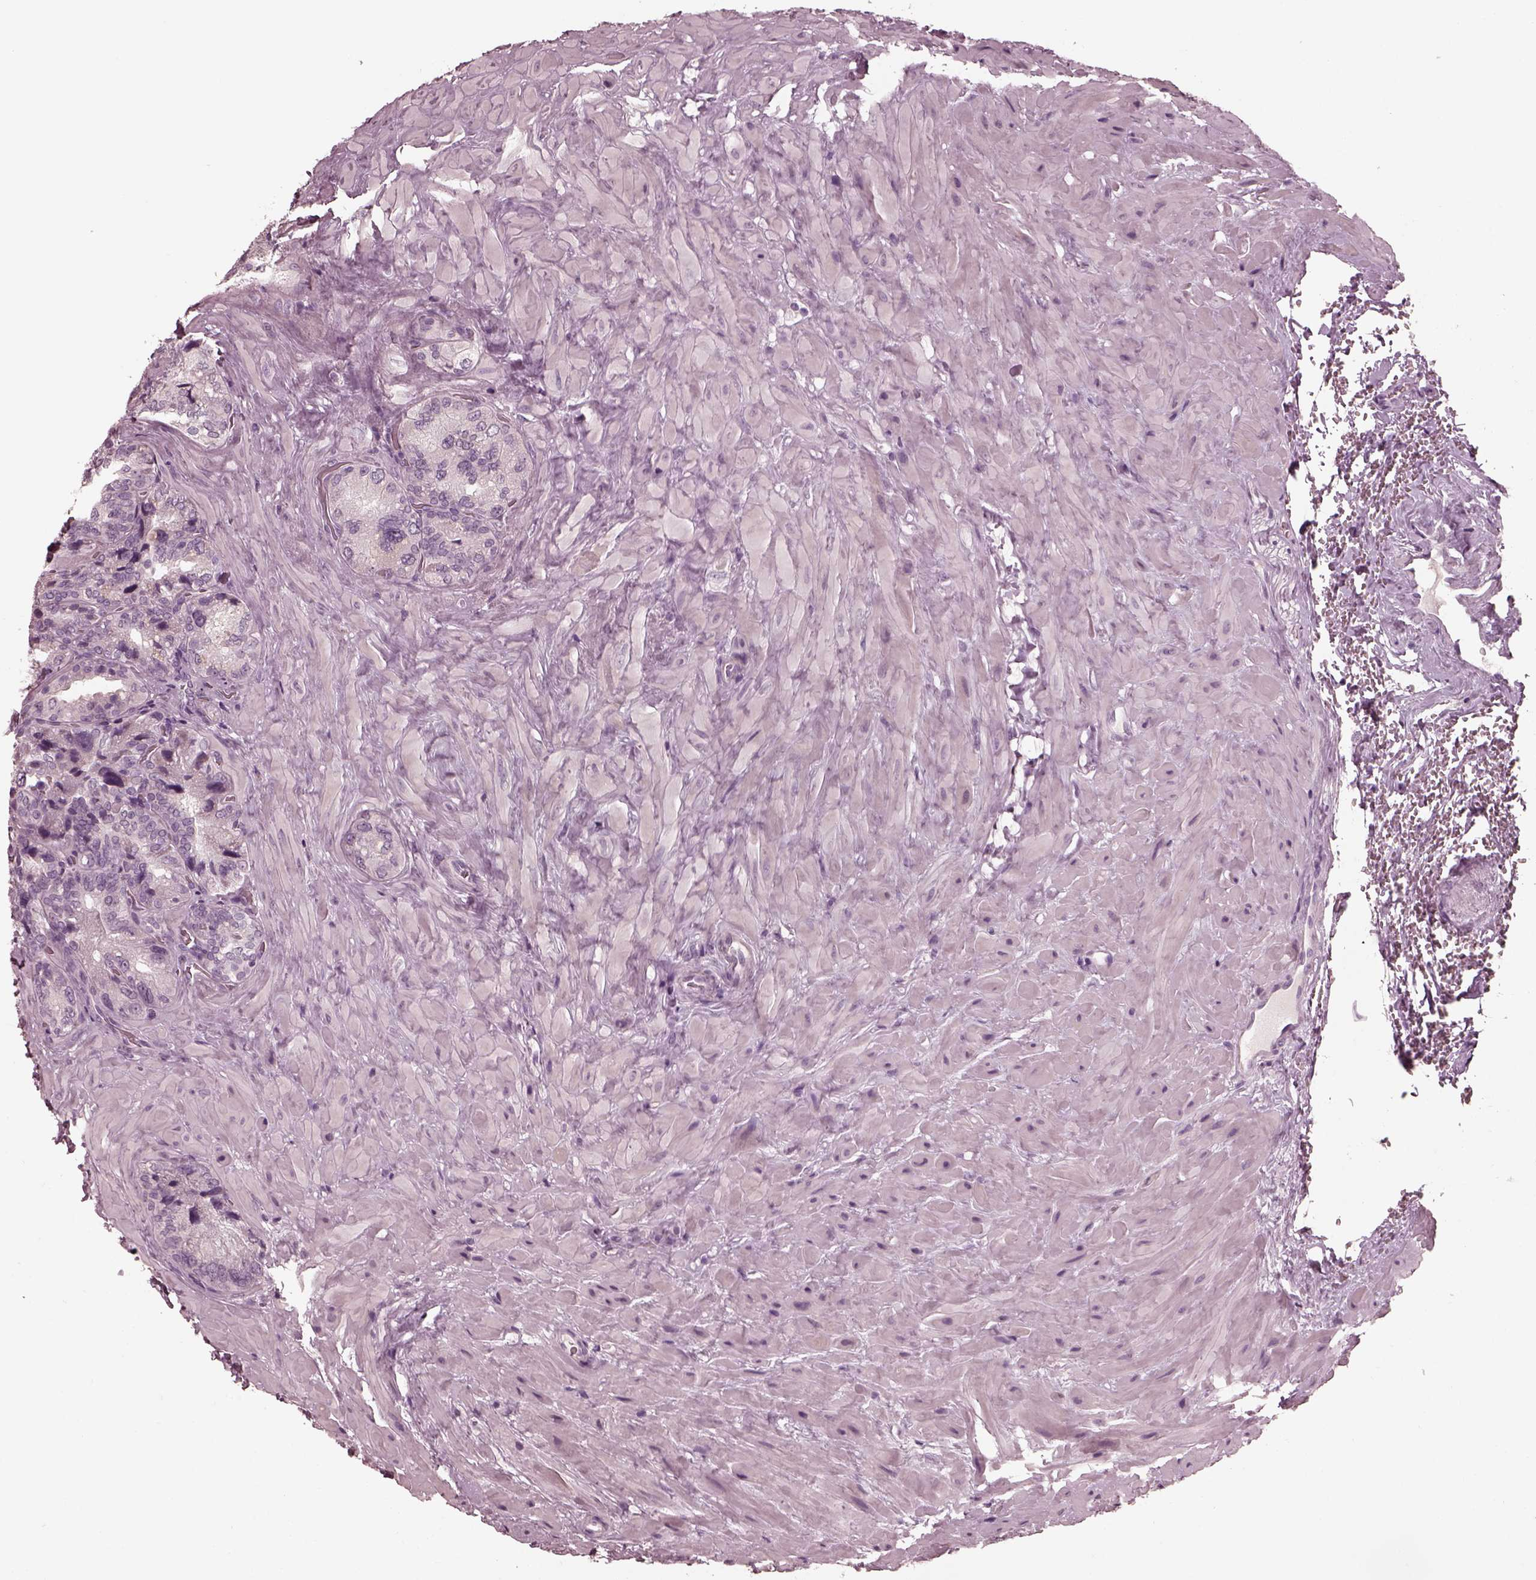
{"staining": {"intensity": "negative", "quantity": "none", "location": "none"}, "tissue": "seminal vesicle", "cell_type": "Glandular cells", "image_type": "normal", "snomed": [{"axis": "morphology", "description": "Normal tissue, NOS"}, {"axis": "topography", "description": "Seminal veicle"}], "caption": "Human seminal vesicle stained for a protein using immunohistochemistry (IHC) shows no staining in glandular cells.", "gene": "CGA", "patient": {"sex": "male", "age": 69}}